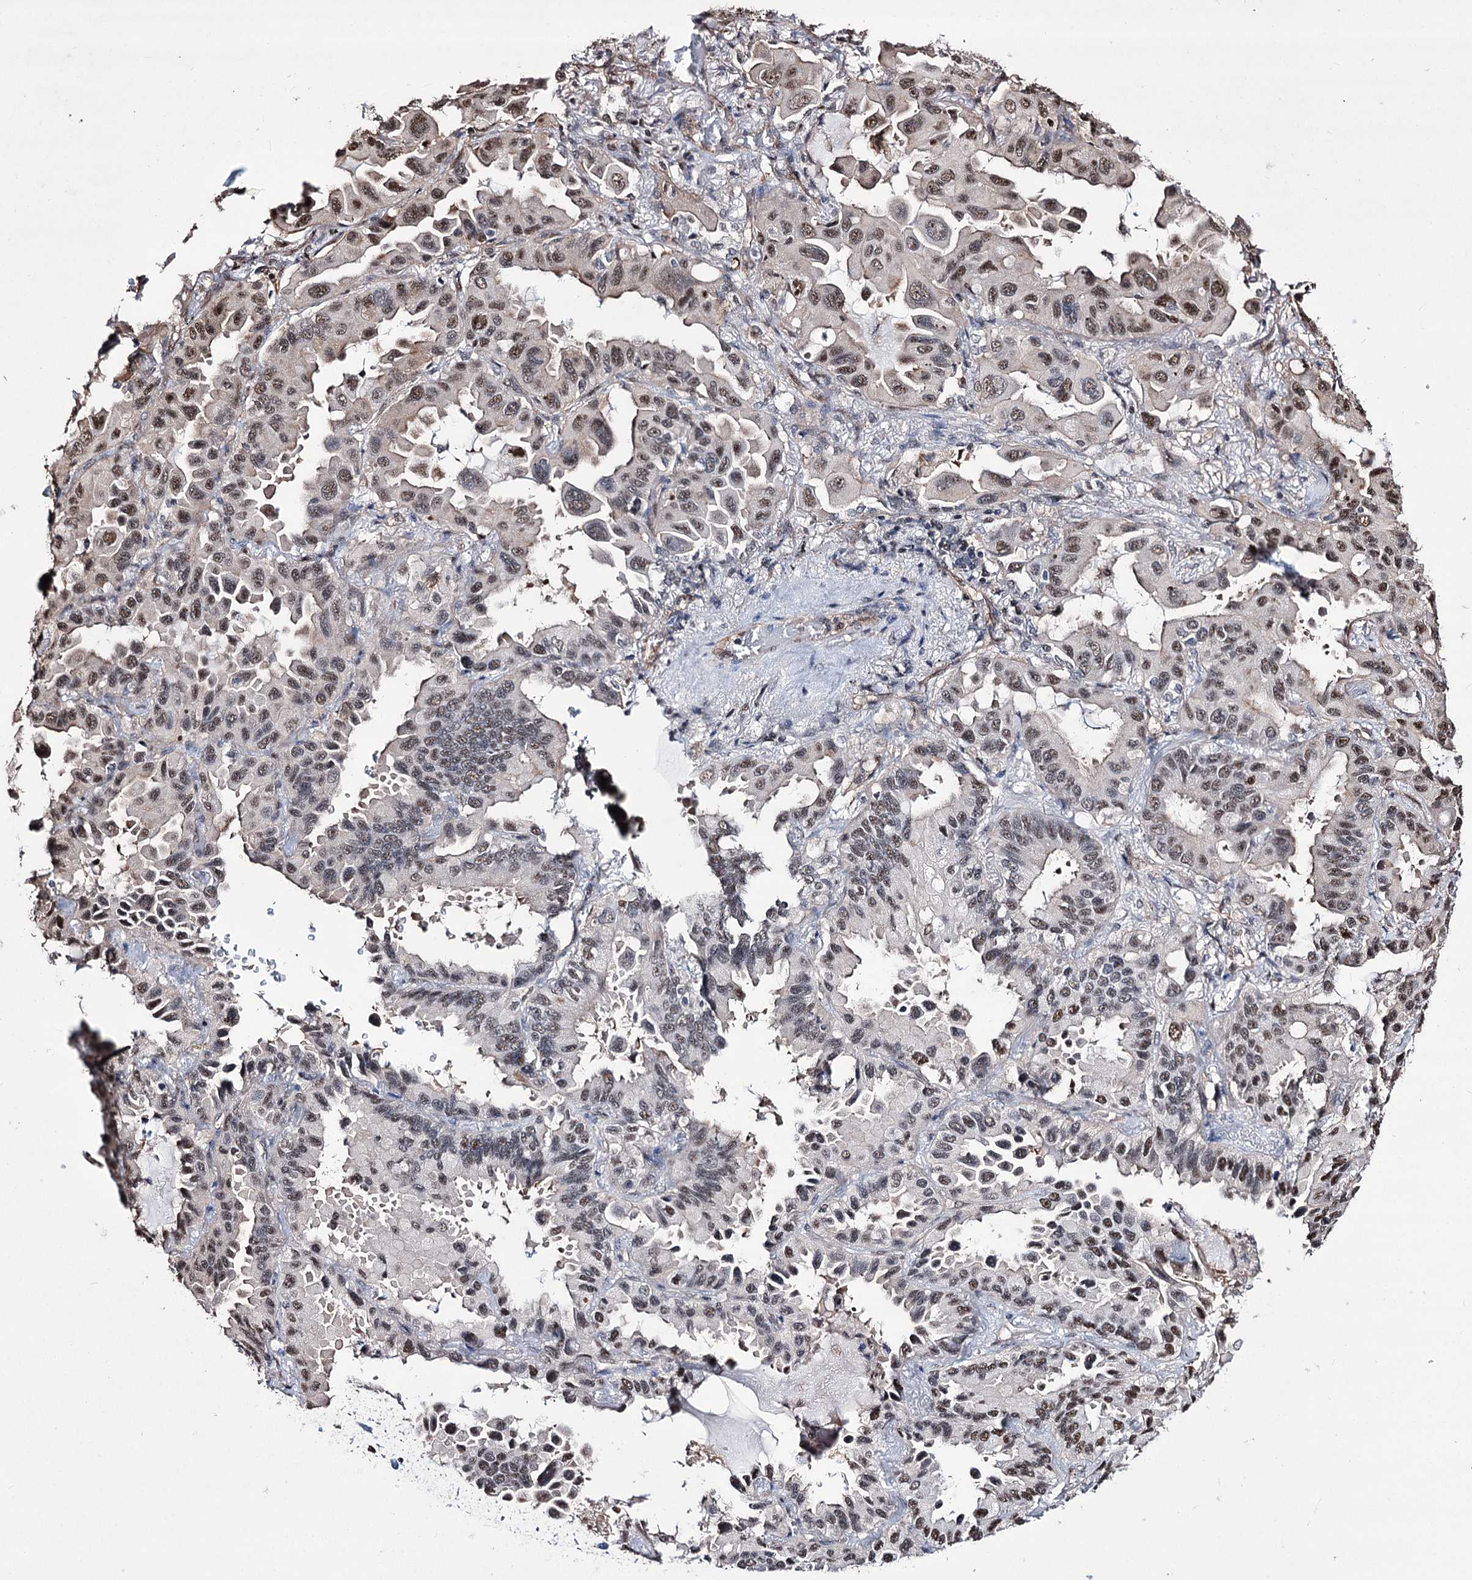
{"staining": {"intensity": "moderate", "quantity": ">75%", "location": "nuclear"}, "tissue": "lung cancer", "cell_type": "Tumor cells", "image_type": "cancer", "snomed": [{"axis": "morphology", "description": "Adenocarcinoma, NOS"}, {"axis": "topography", "description": "Lung"}], "caption": "Approximately >75% of tumor cells in human lung cancer demonstrate moderate nuclear protein positivity as visualized by brown immunohistochemical staining.", "gene": "CHMP7", "patient": {"sex": "male", "age": 64}}